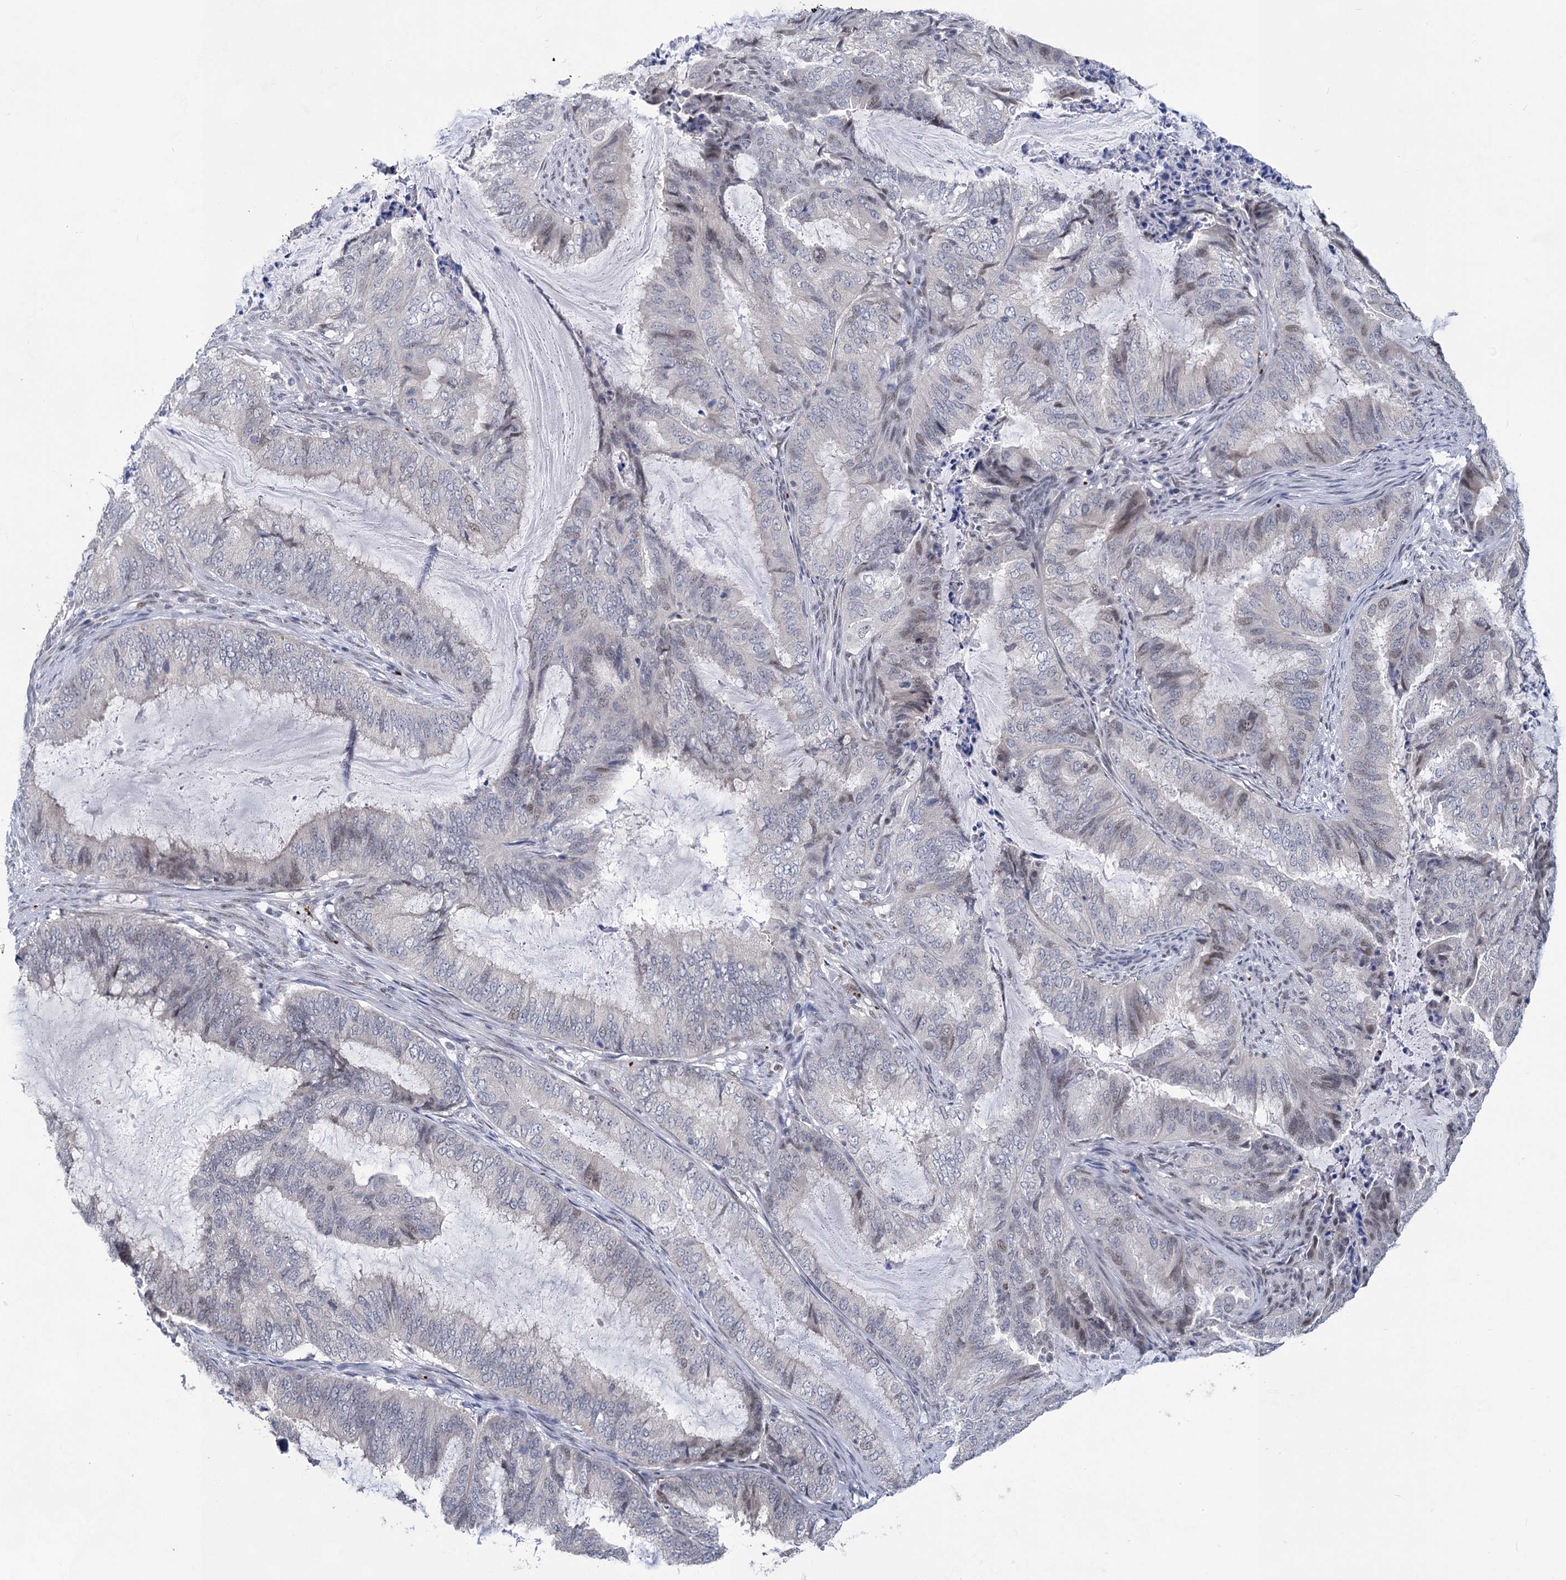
{"staining": {"intensity": "weak", "quantity": "<25%", "location": "nuclear"}, "tissue": "endometrial cancer", "cell_type": "Tumor cells", "image_type": "cancer", "snomed": [{"axis": "morphology", "description": "Adenocarcinoma, NOS"}, {"axis": "topography", "description": "Endometrium"}], "caption": "This is an IHC histopathology image of endometrial adenocarcinoma. There is no positivity in tumor cells.", "gene": "MON2", "patient": {"sex": "female", "age": 51}}